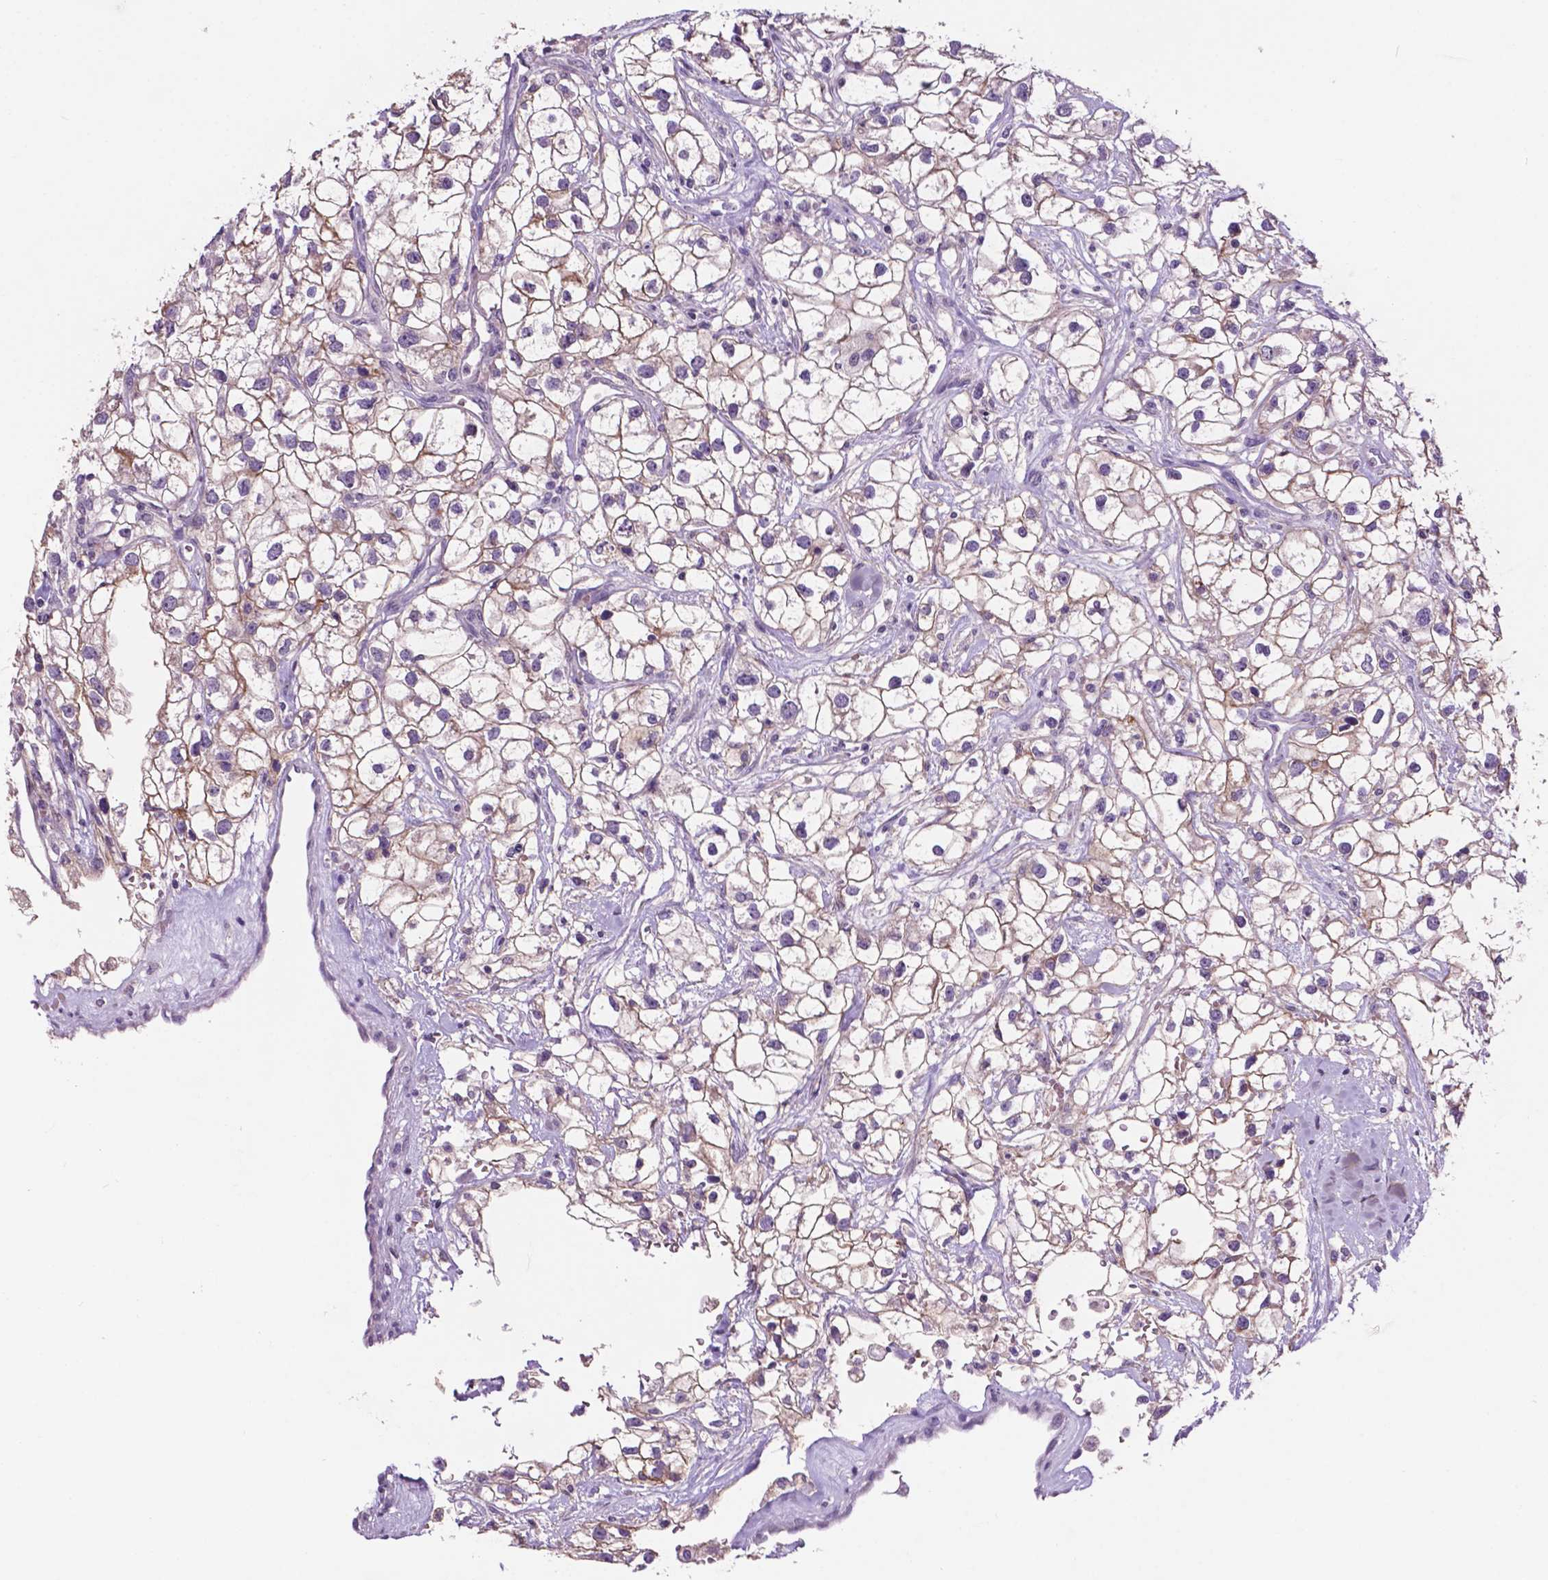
{"staining": {"intensity": "weak", "quantity": "<25%", "location": "cytoplasmic/membranous"}, "tissue": "renal cancer", "cell_type": "Tumor cells", "image_type": "cancer", "snomed": [{"axis": "morphology", "description": "Adenocarcinoma, NOS"}, {"axis": "topography", "description": "Kidney"}], "caption": "An immunohistochemistry photomicrograph of renal cancer is shown. There is no staining in tumor cells of renal cancer.", "gene": "PLSCR1", "patient": {"sex": "male", "age": 59}}